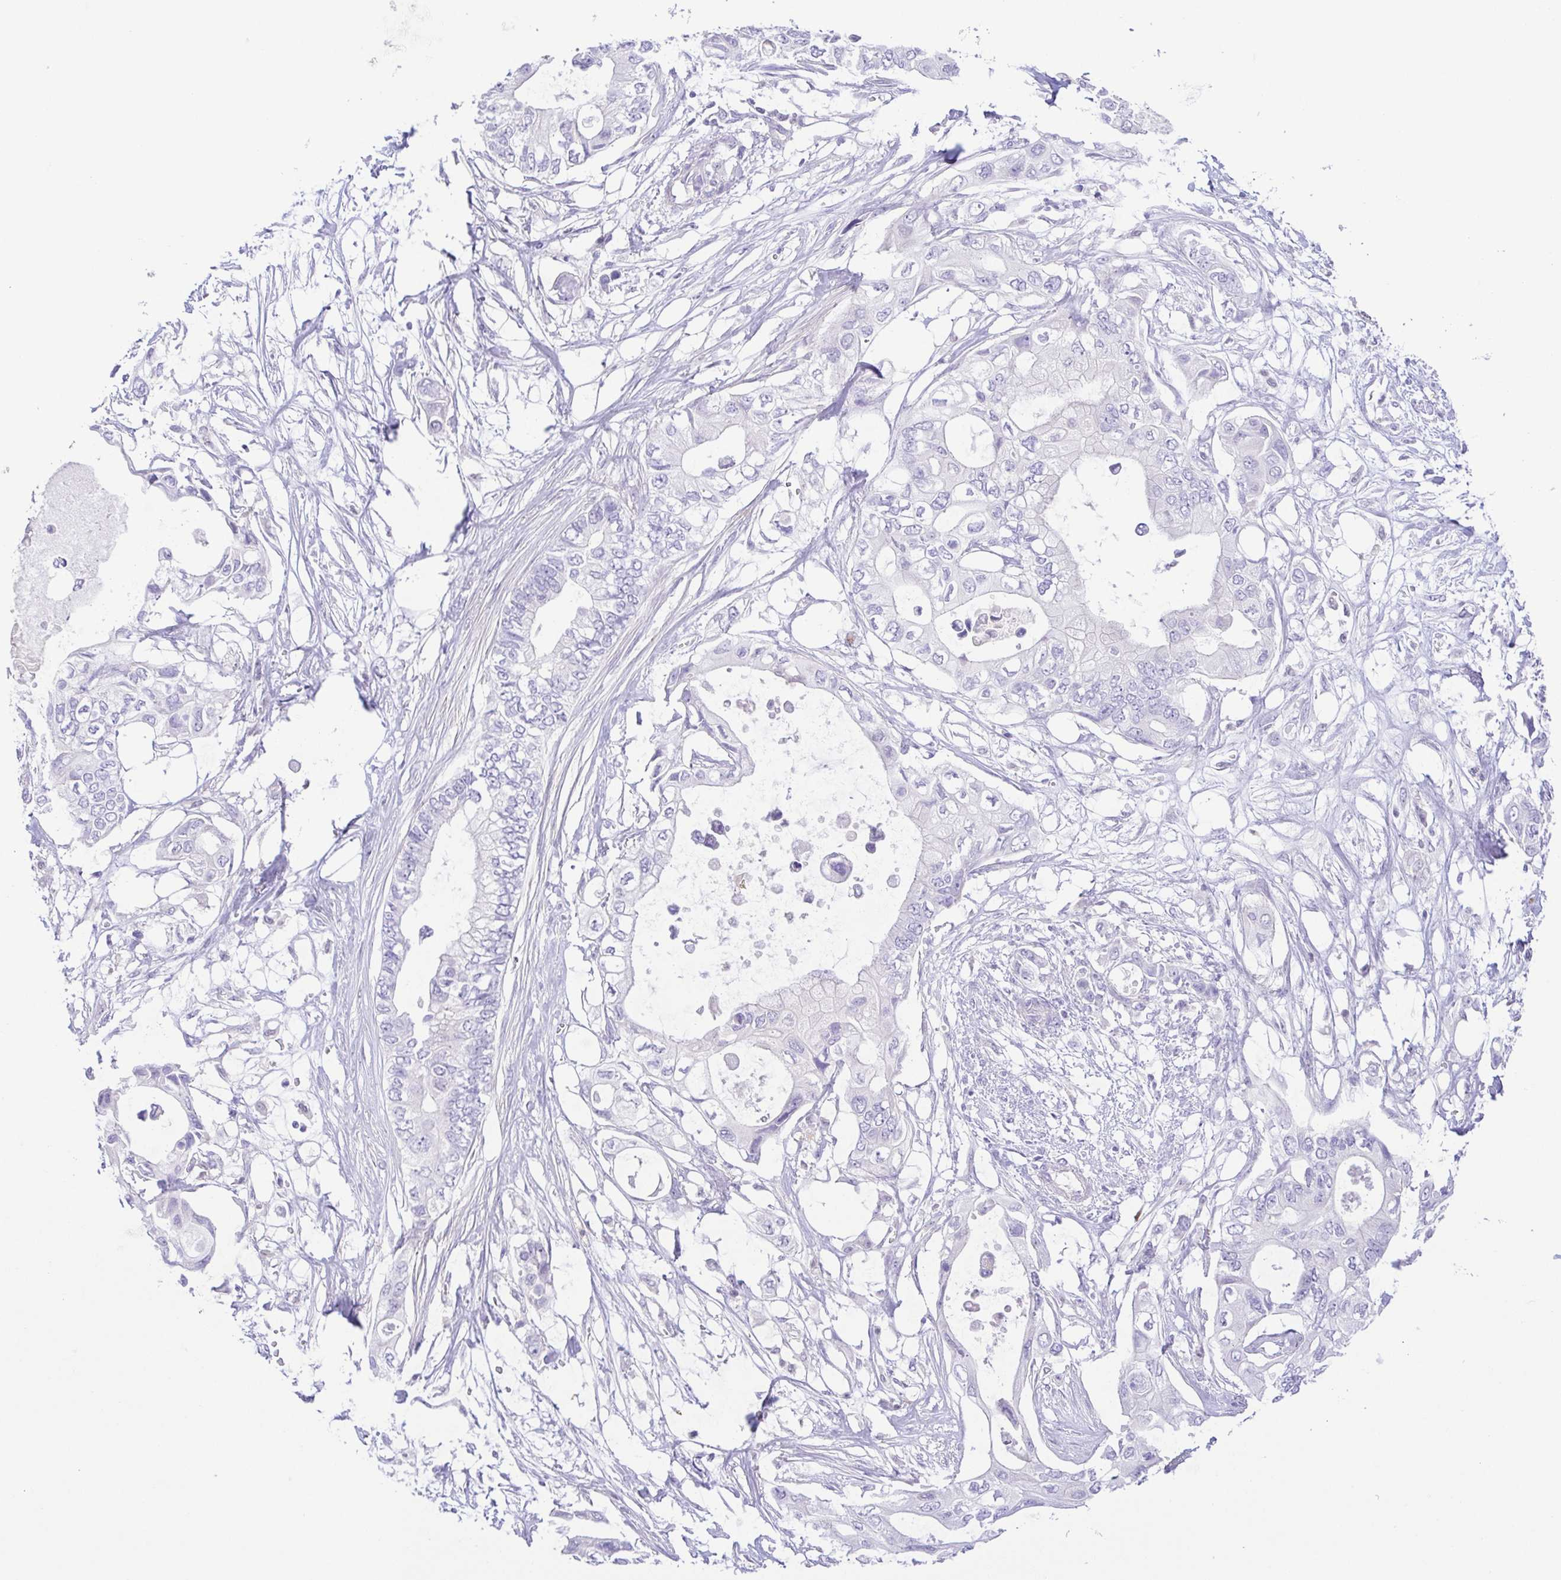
{"staining": {"intensity": "negative", "quantity": "none", "location": "none"}, "tissue": "pancreatic cancer", "cell_type": "Tumor cells", "image_type": "cancer", "snomed": [{"axis": "morphology", "description": "Adenocarcinoma, NOS"}, {"axis": "topography", "description": "Pancreas"}], "caption": "The image exhibits no staining of tumor cells in adenocarcinoma (pancreatic).", "gene": "EPB42", "patient": {"sex": "female", "age": 63}}